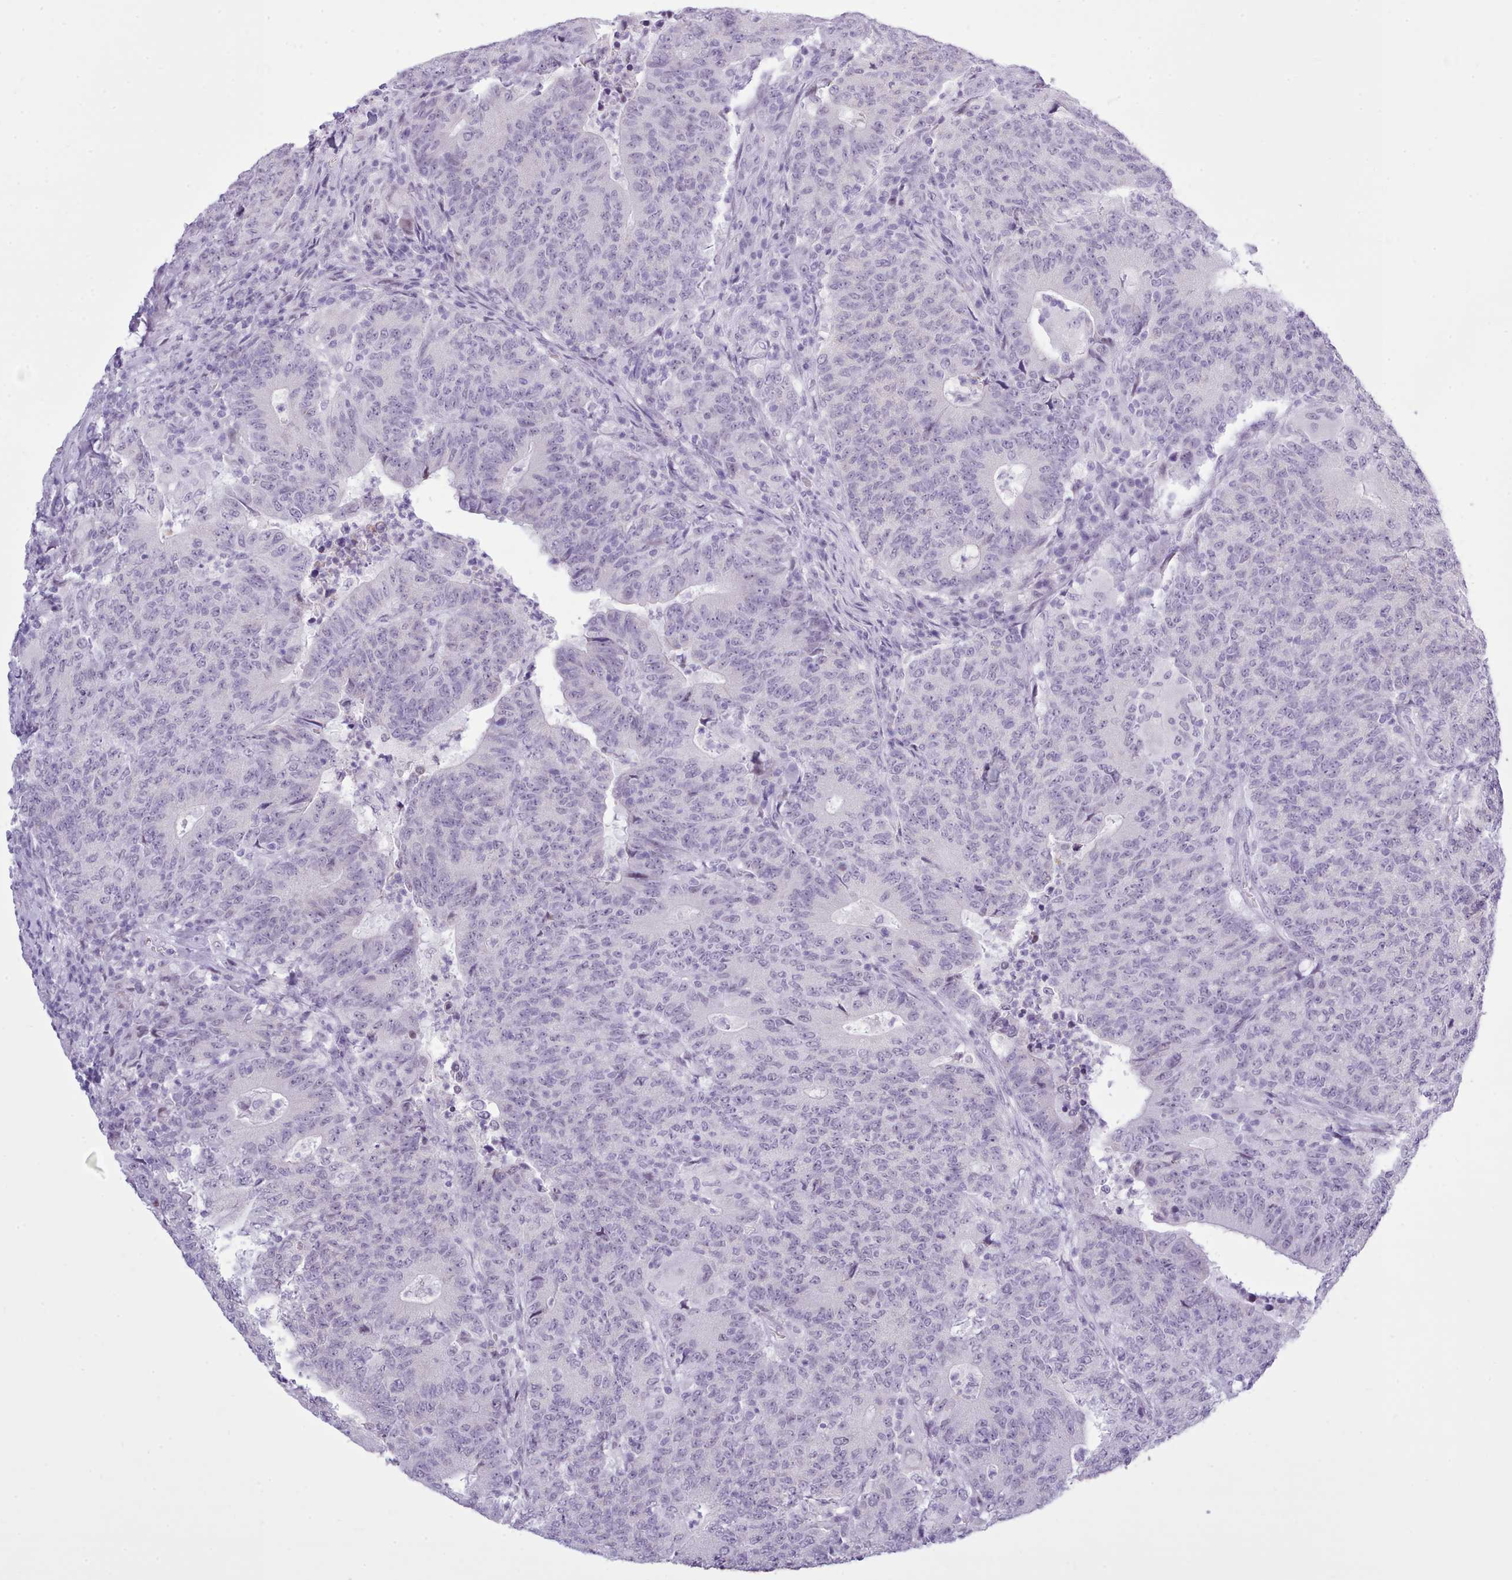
{"staining": {"intensity": "negative", "quantity": "none", "location": "none"}, "tissue": "colorectal cancer", "cell_type": "Tumor cells", "image_type": "cancer", "snomed": [{"axis": "morphology", "description": "Adenocarcinoma, NOS"}, {"axis": "topography", "description": "Colon"}], "caption": "Colorectal cancer (adenocarcinoma) stained for a protein using immunohistochemistry displays no expression tumor cells.", "gene": "FBXO48", "patient": {"sex": "female", "age": 75}}